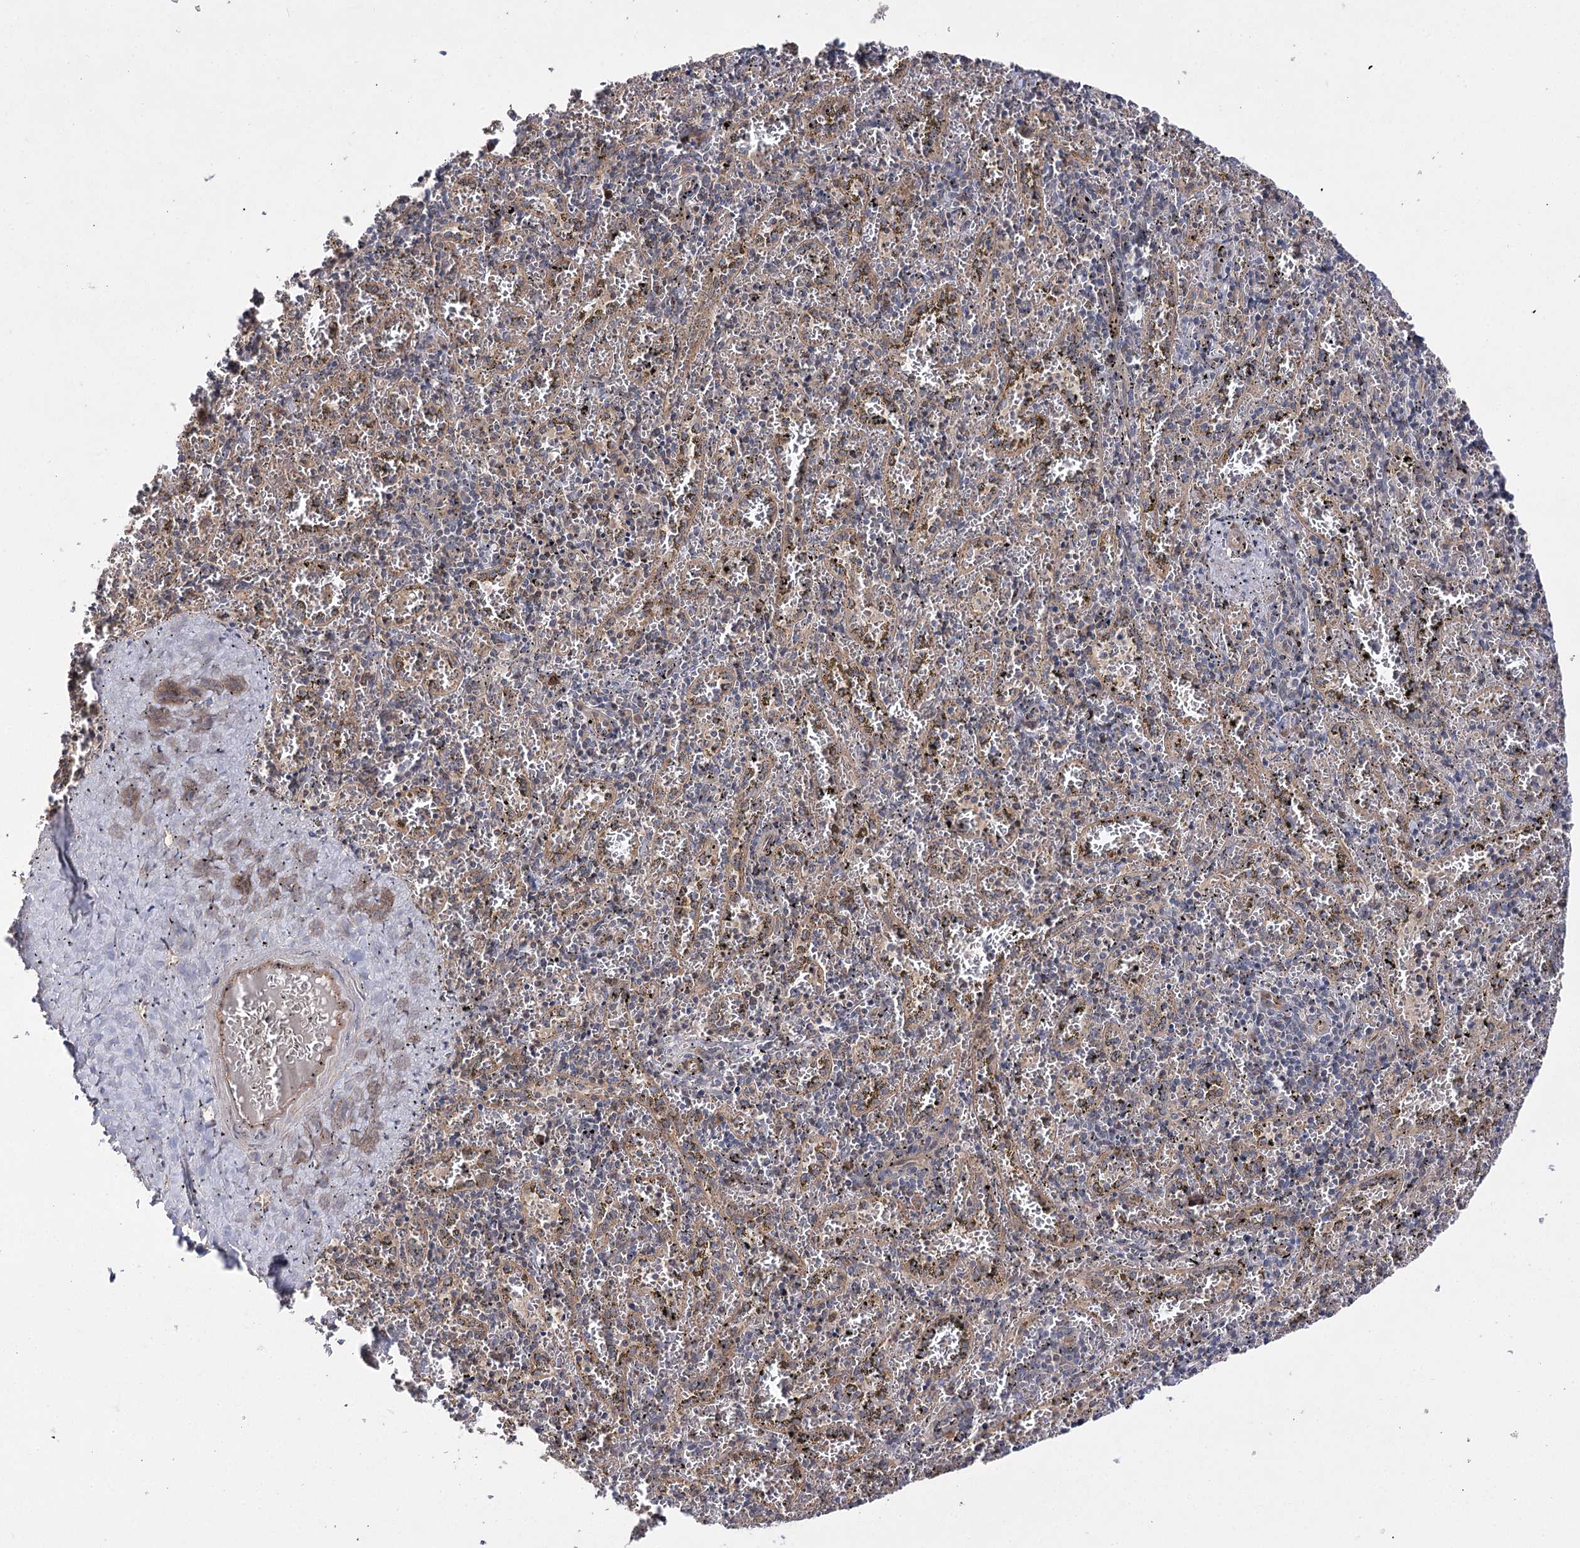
{"staining": {"intensity": "weak", "quantity": "<25%", "location": "cytoplasmic/membranous"}, "tissue": "spleen", "cell_type": "Cells in red pulp", "image_type": "normal", "snomed": [{"axis": "morphology", "description": "Normal tissue, NOS"}, {"axis": "topography", "description": "Spleen"}], "caption": "IHC histopathology image of unremarkable spleen stained for a protein (brown), which reveals no expression in cells in red pulp.", "gene": "BCR", "patient": {"sex": "male", "age": 11}}